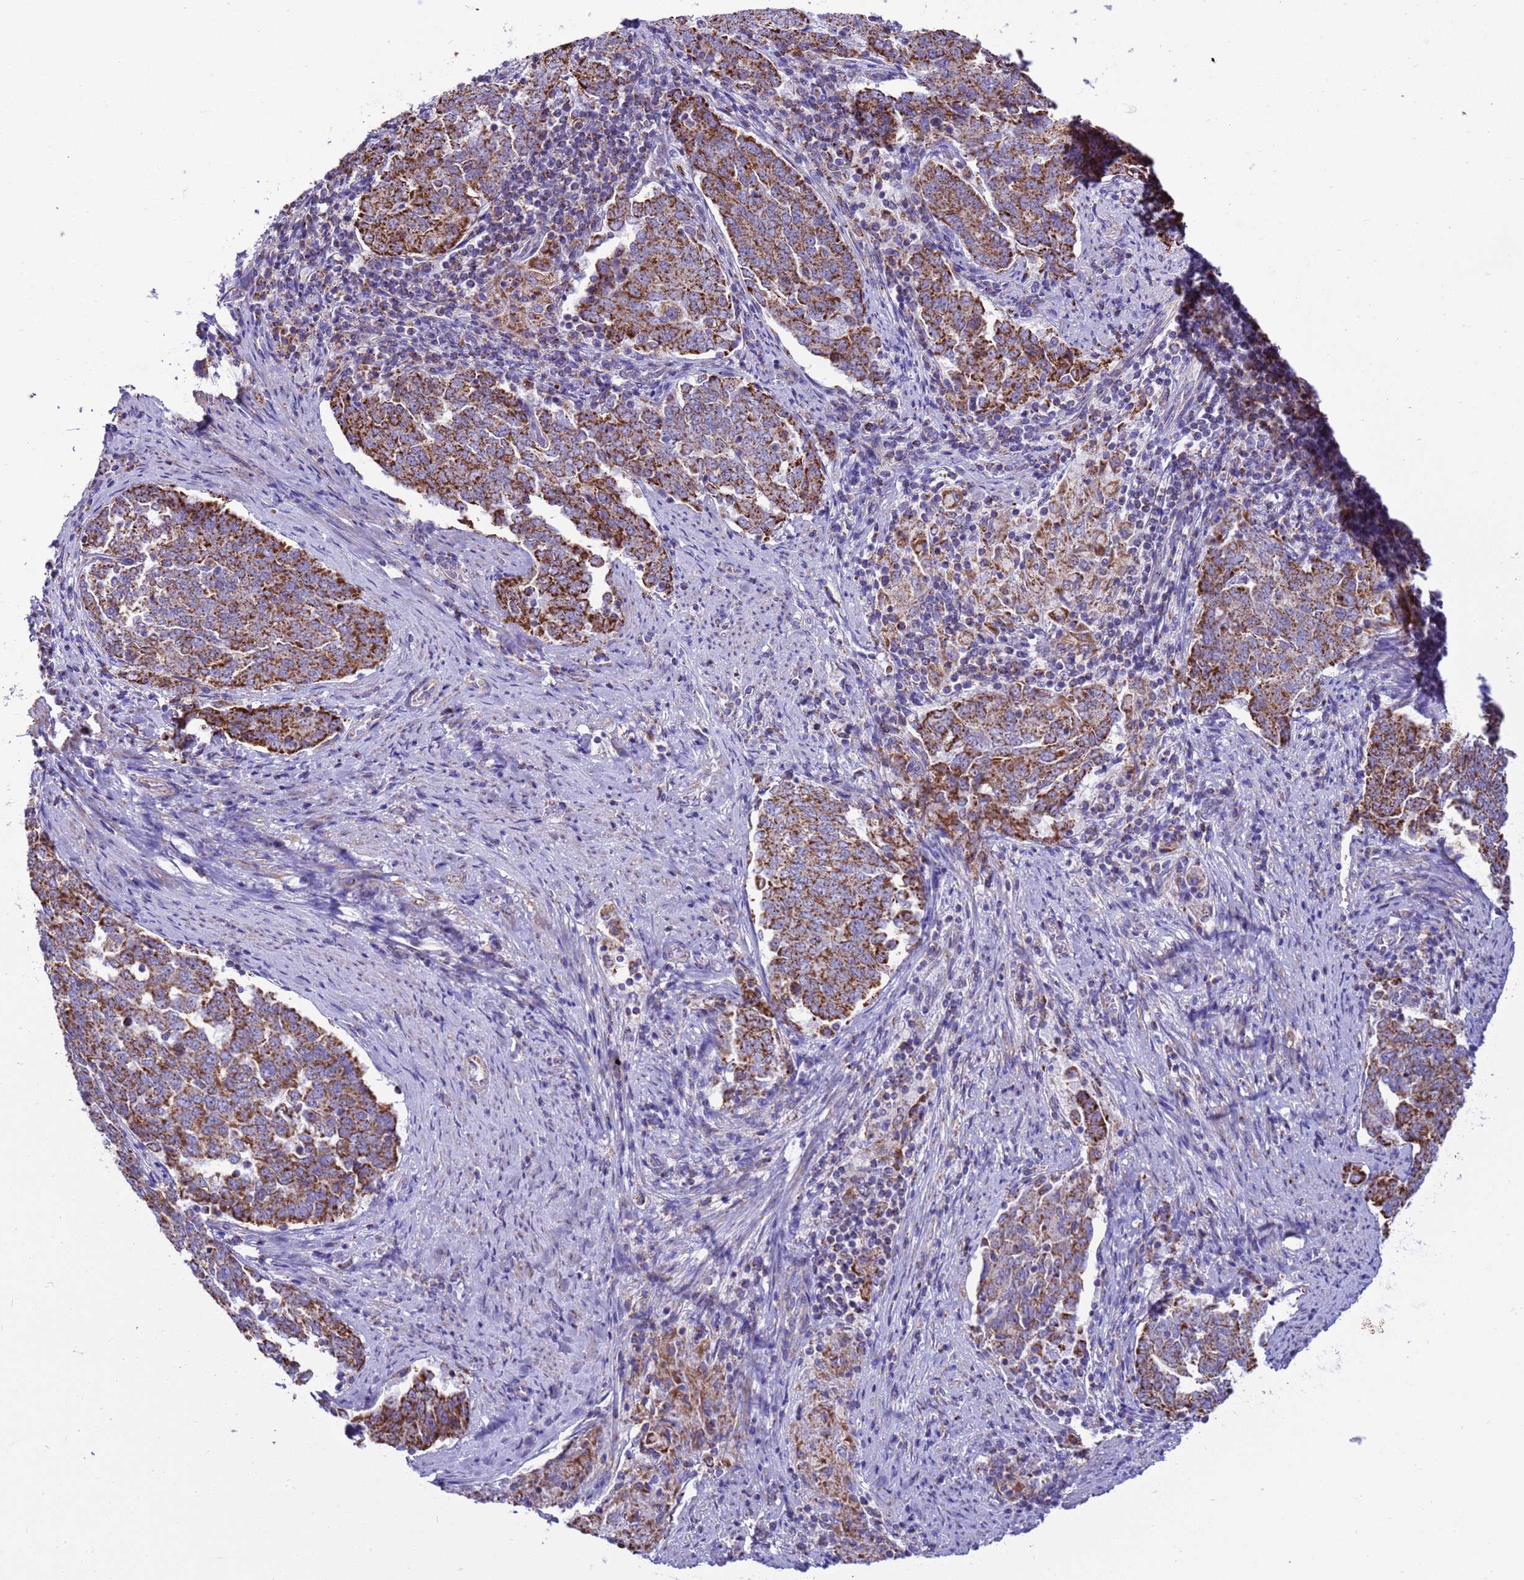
{"staining": {"intensity": "strong", "quantity": ">75%", "location": "cytoplasmic/membranous"}, "tissue": "endometrial cancer", "cell_type": "Tumor cells", "image_type": "cancer", "snomed": [{"axis": "morphology", "description": "Adenocarcinoma, NOS"}, {"axis": "topography", "description": "Endometrium"}], "caption": "Endometrial cancer (adenocarcinoma) was stained to show a protein in brown. There is high levels of strong cytoplasmic/membranous staining in approximately >75% of tumor cells. (DAB = brown stain, brightfield microscopy at high magnification).", "gene": "RNF165", "patient": {"sex": "female", "age": 80}}